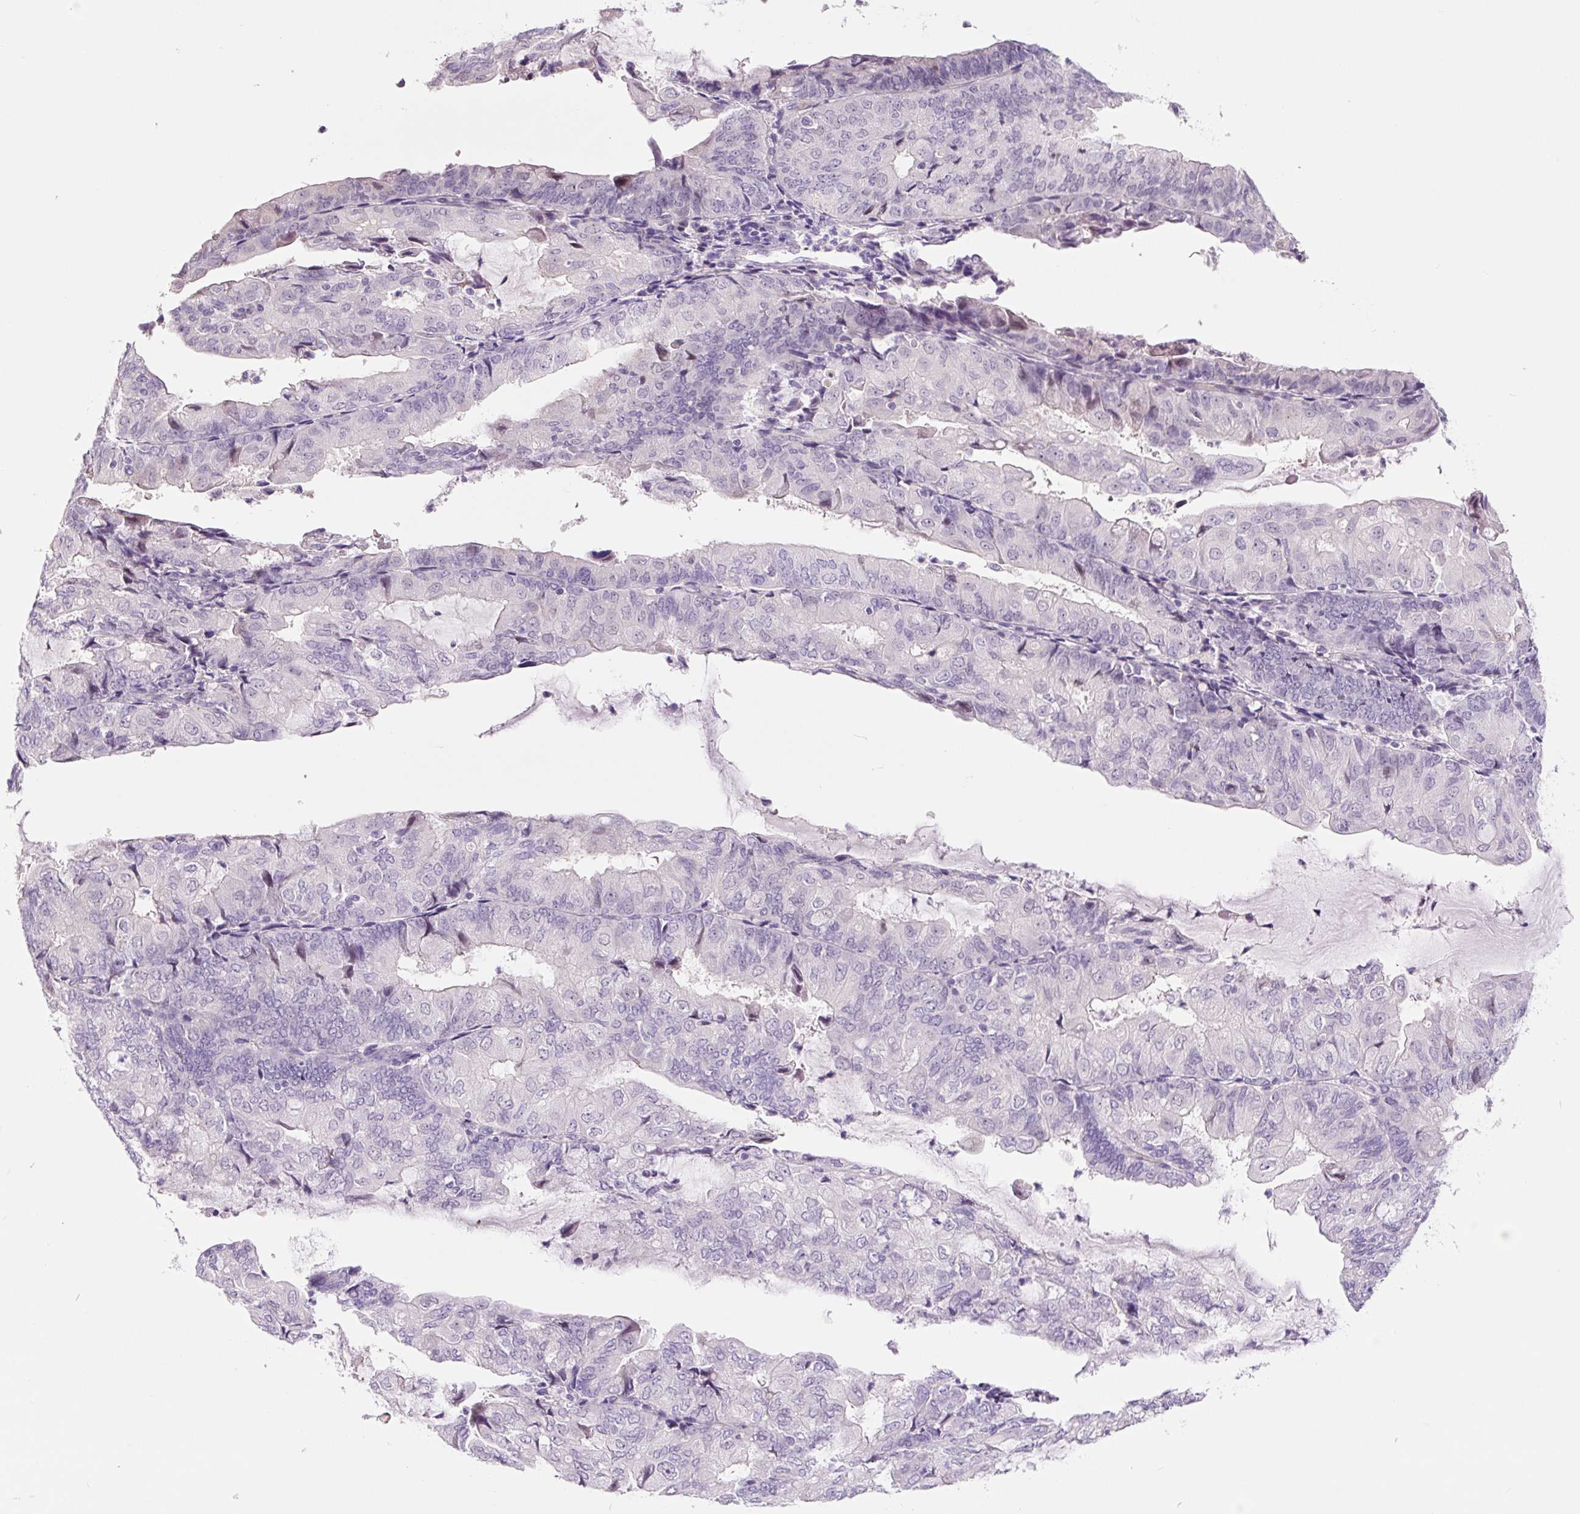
{"staining": {"intensity": "negative", "quantity": "none", "location": "none"}, "tissue": "endometrial cancer", "cell_type": "Tumor cells", "image_type": "cancer", "snomed": [{"axis": "morphology", "description": "Adenocarcinoma, NOS"}, {"axis": "topography", "description": "Endometrium"}], "caption": "This is an immunohistochemistry (IHC) photomicrograph of human endometrial cancer. There is no expression in tumor cells.", "gene": "CCL25", "patient": {"sex": "female", "age": 81}}